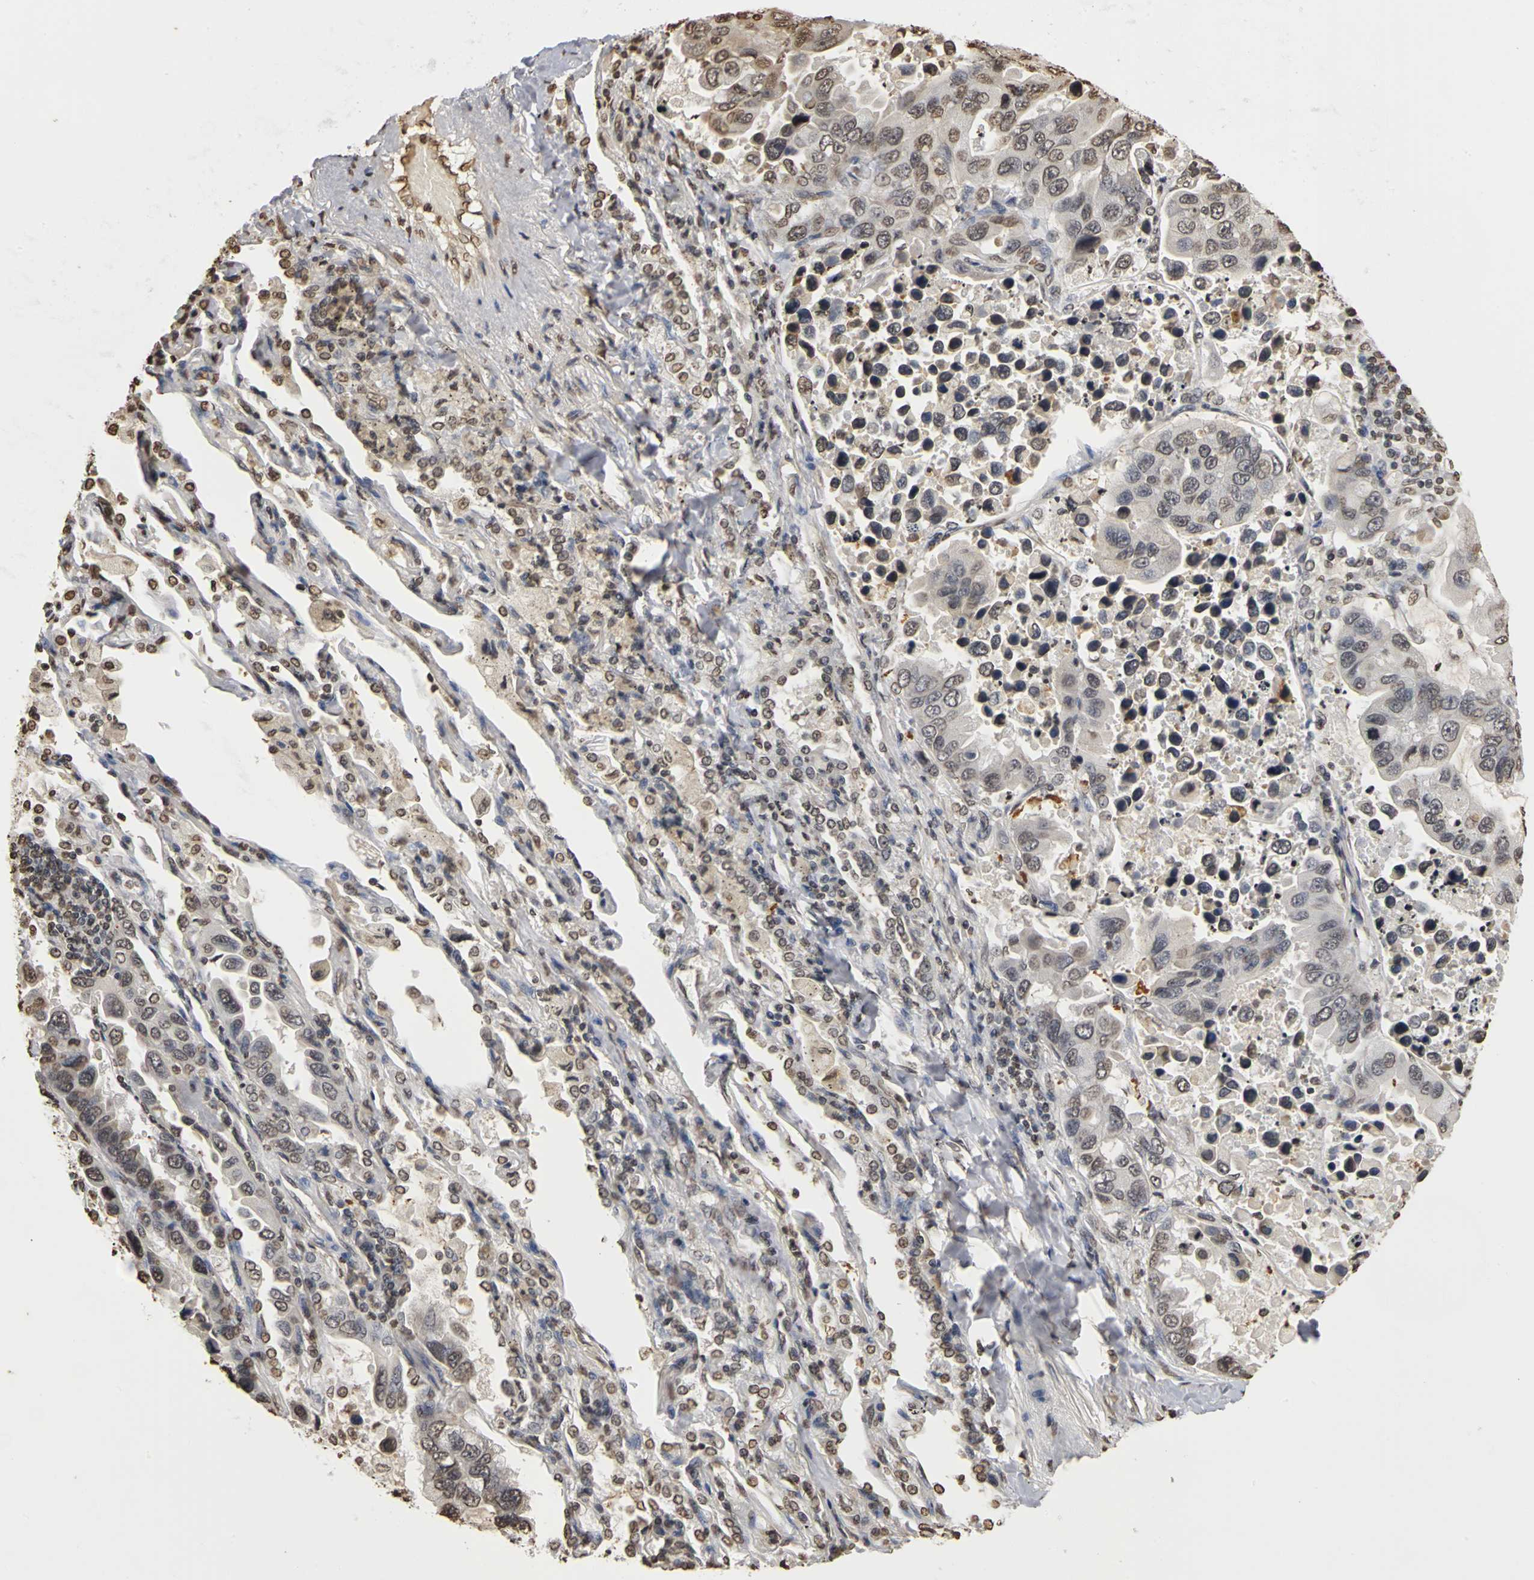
{"staining": {"intensity": "weak", "quantity": "<25%", "location": "cytoplasmic/membranous"}, "tissue": "lung cancer", "cell_type": "Tumor cells", "image_type": "cancer", "snomed": [{"axis": "morphology", "description": "Adenocarcinoma, NOS"}, {"axis": "topography", "description": "Lung"}], "caption": "Tumor cells are negative for protein expression in human lung adenocarcinoma. (DAB (3,3'-diaminobenzidine) immunohistochemistry (IHC) with hematoxylin counter stain).", "gene": "ERCC2", "patient": {"sex": "male", "age": 64}}